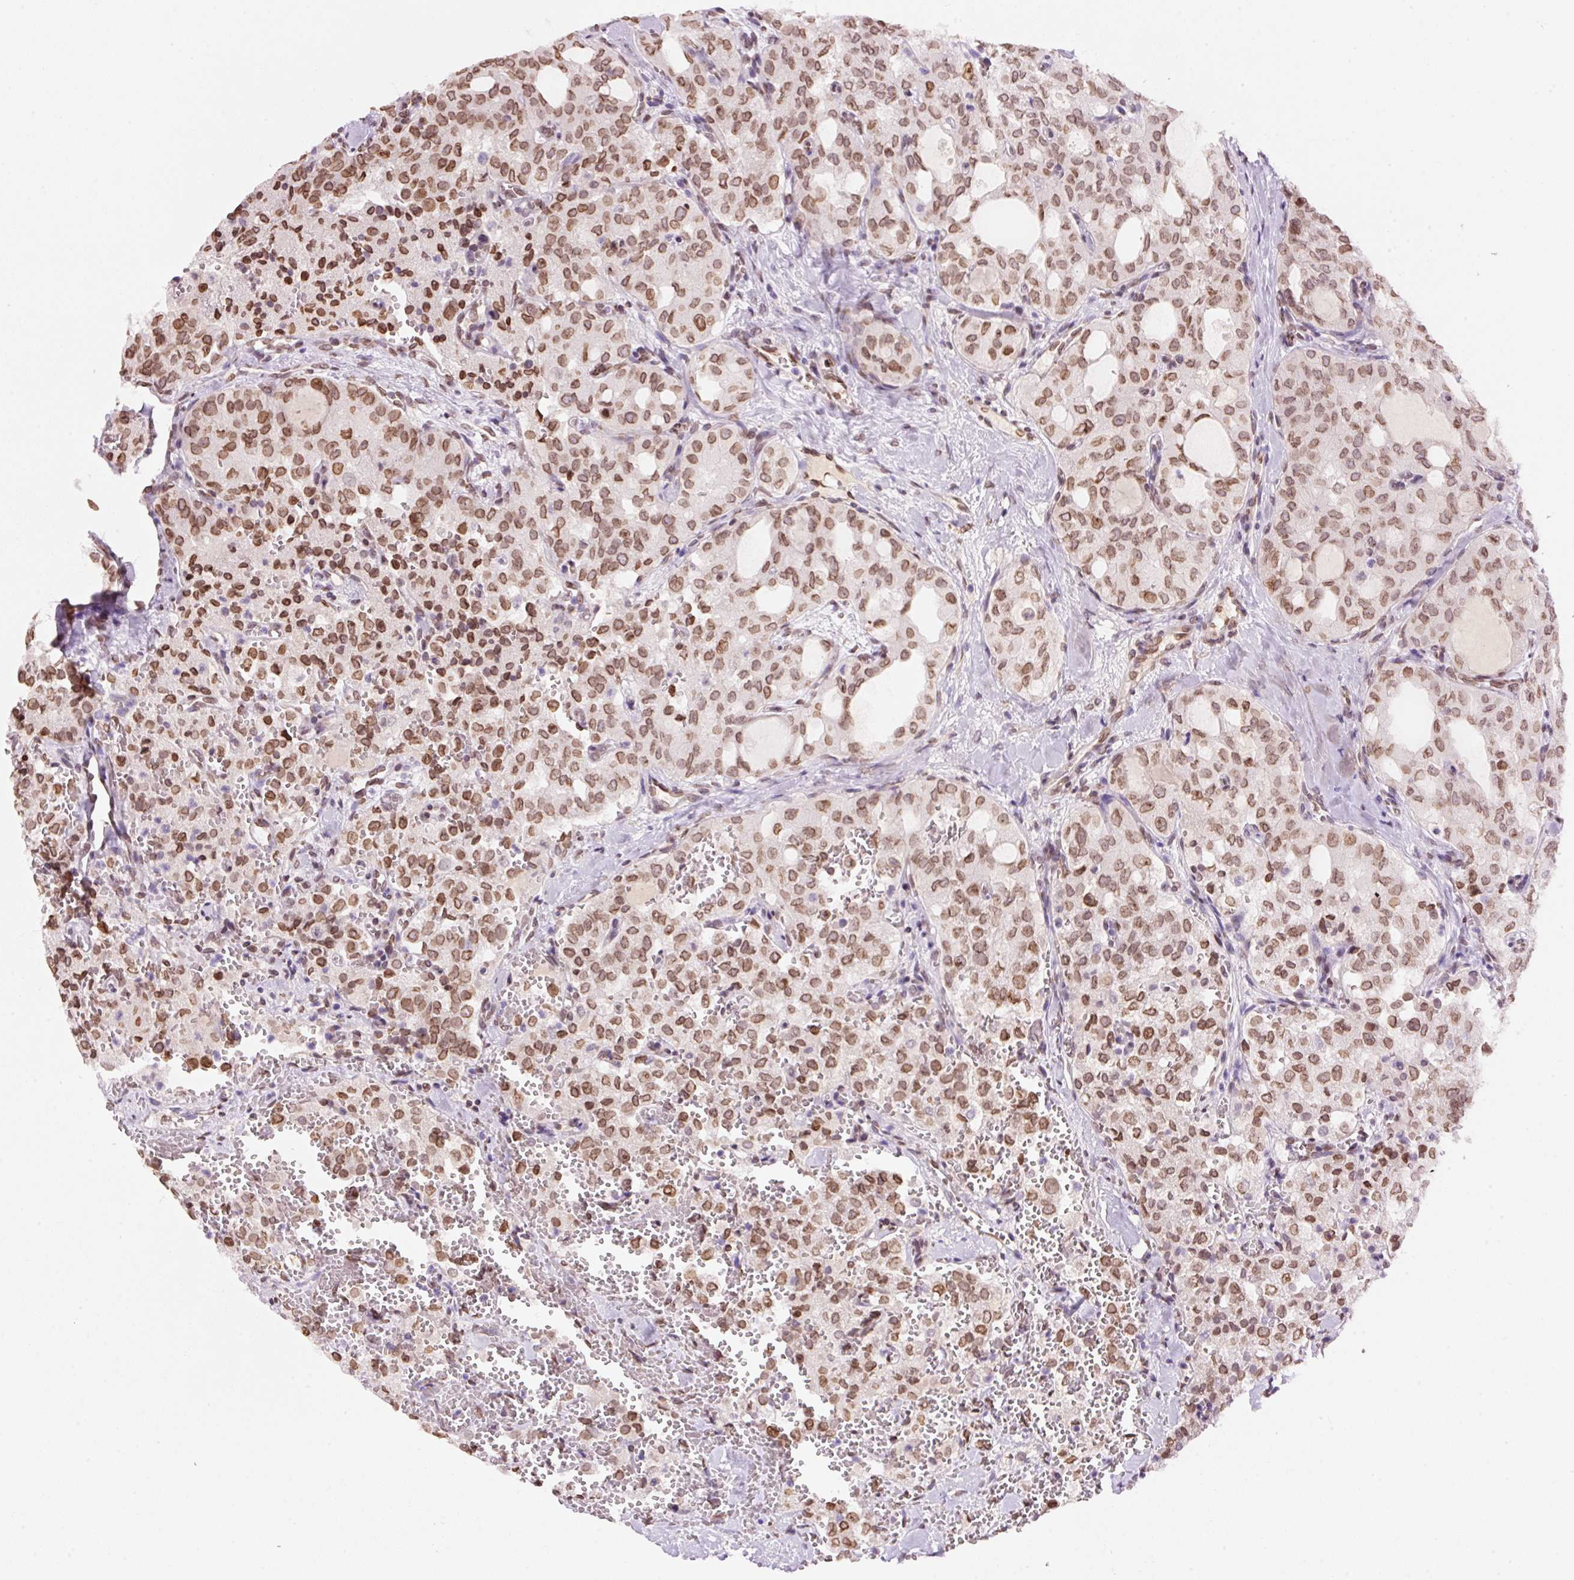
{"staining": {"intensity": "moderate", "quantity": ">75%", "location": "cytoplasmic/membranous,nuclear"}, "tissue": "thyroid cancer", "cell_type": "Tumor cells", "image_type": "cancer", "snomed": [{"axis": "morphology", "description": "Follicular adenoma carcinoma, NOS"}, {"axis": "topography", "description": "Thyroid gland"}], "caption": "Thyroid cancer was stained to show a protein in brown. There is medium levels of moderate cytoplasmic/membranous and nuclear positivity in approximately >75% of tumor cells.", "gene": "ZNF224", "patient": {"sex": "male", "age": 75}}